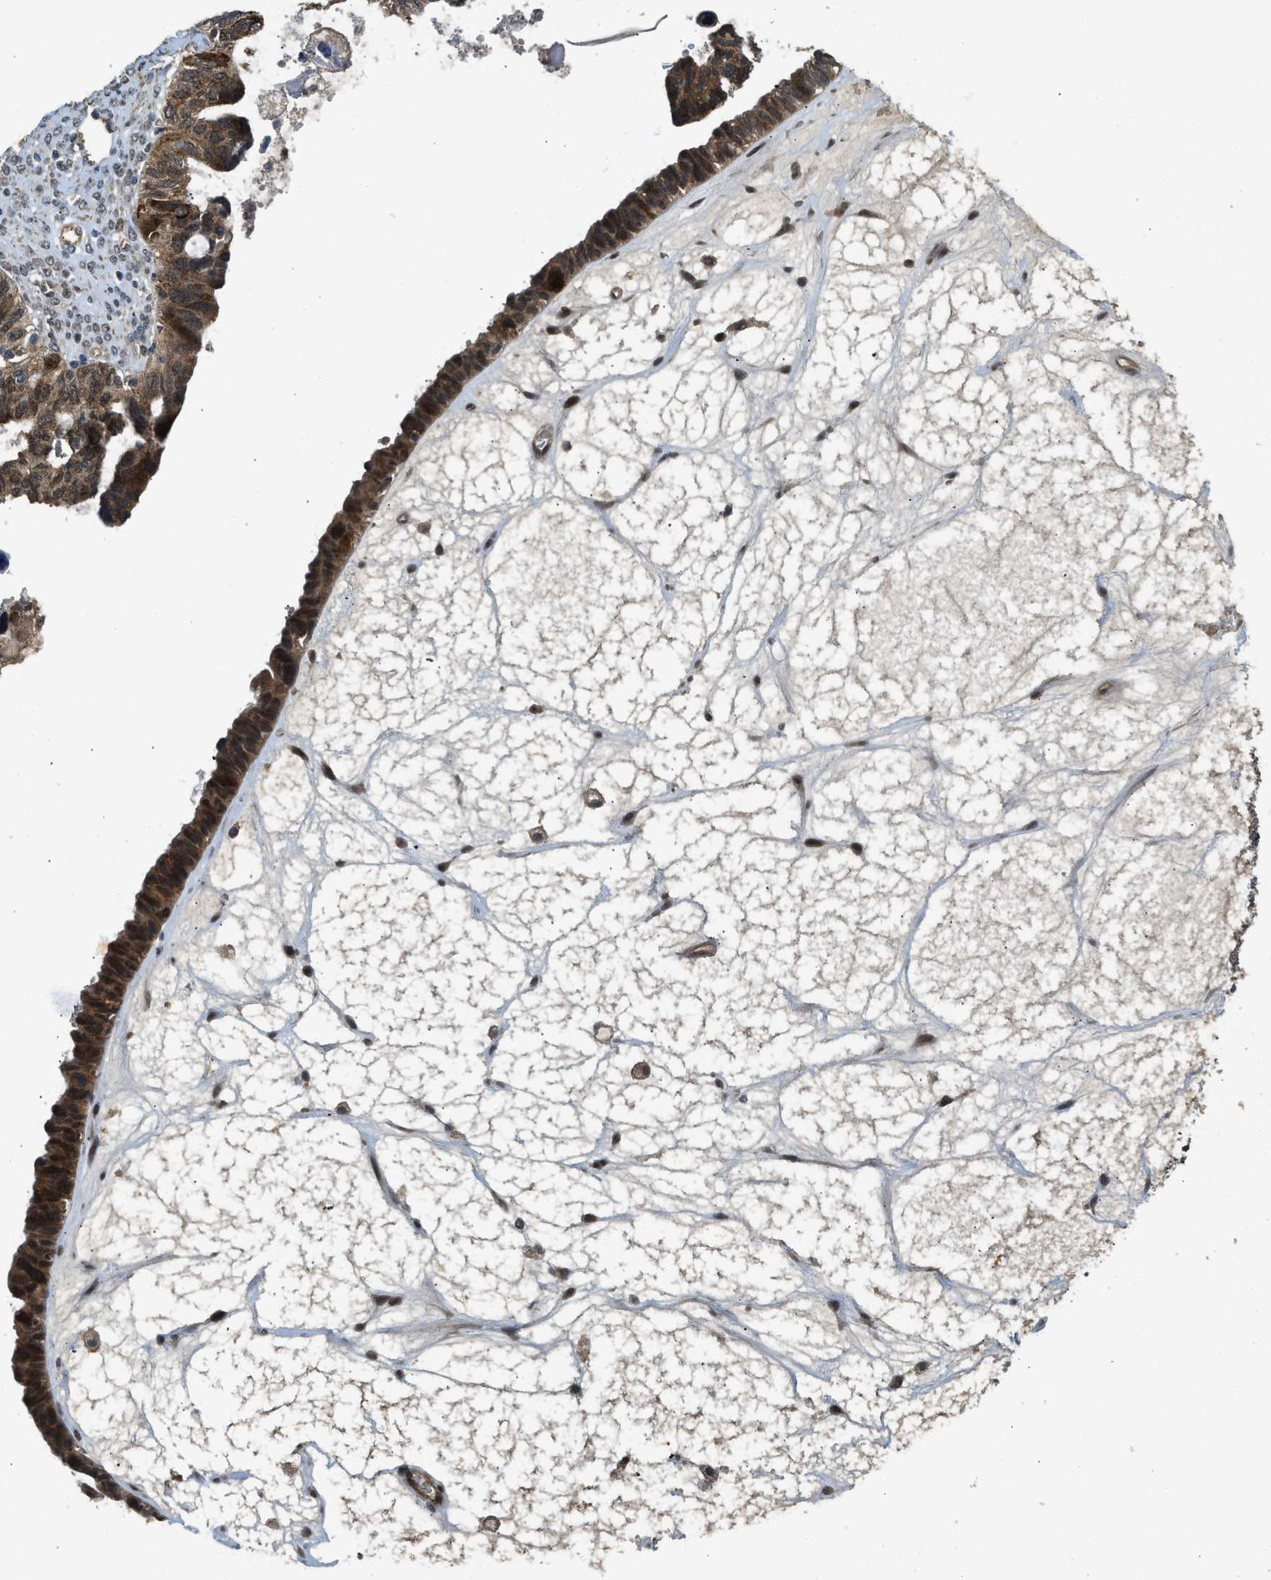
{"staining": {"intensity": "moderate", "quantity": ">75%", "location": "cytoplasmic/membranous,nuclear"}, "tissue": "ovarian cancer", "cell_type": "Tumor cells", "image_type": "cancer", "snomed": [{"axis": "morphology", "description": "Cystadenocarcinoma, serous, NOS"}, {"axis": "topography", "description": "Ovary"}], "caption": "A brown stain highlights moderate cytoplasmic/membranous and nuclear expression of a protein in human ovarian cancer tumor cells.", "gene": "GET1", "patient": {"sex": "female", "age": 79}}